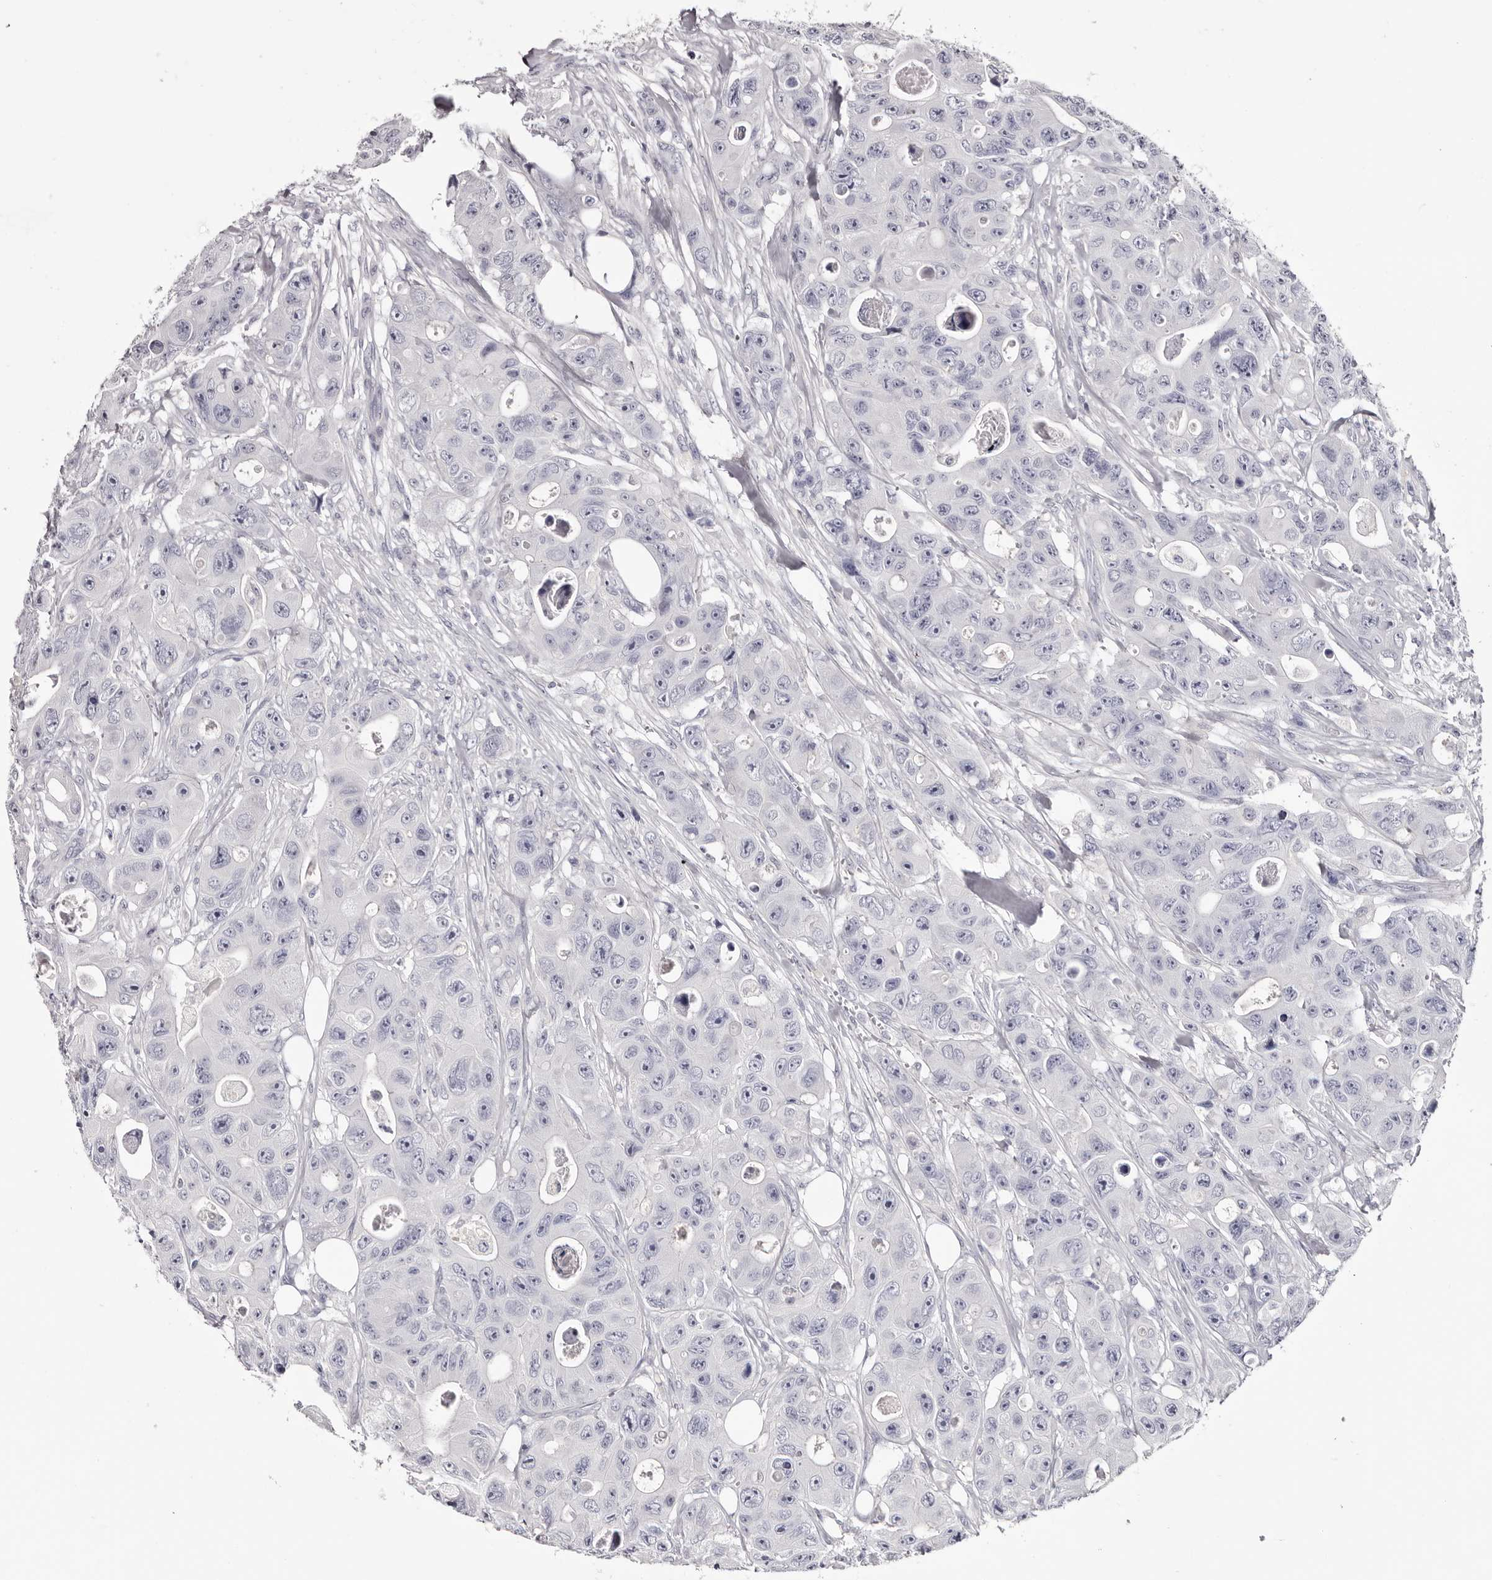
{"staining": {"intensity": "negative", "quantity": "none", "location": "none"}, "tissue": "colorectal cancer", "cell_type": "Tumor cells", "image_type": "cancer", "snomed": [{"axis": "morphology", "description": "Adenocarcinoma, NOS"}, {"axis": "topography", "description": "Colon"}], "caption": "Micrograph shows no significant protein staining in tumor cells of colorectal cancer (adenocarcinoma).", "gene": "CA6", "patient": {"sex": "female", "age": 46}}